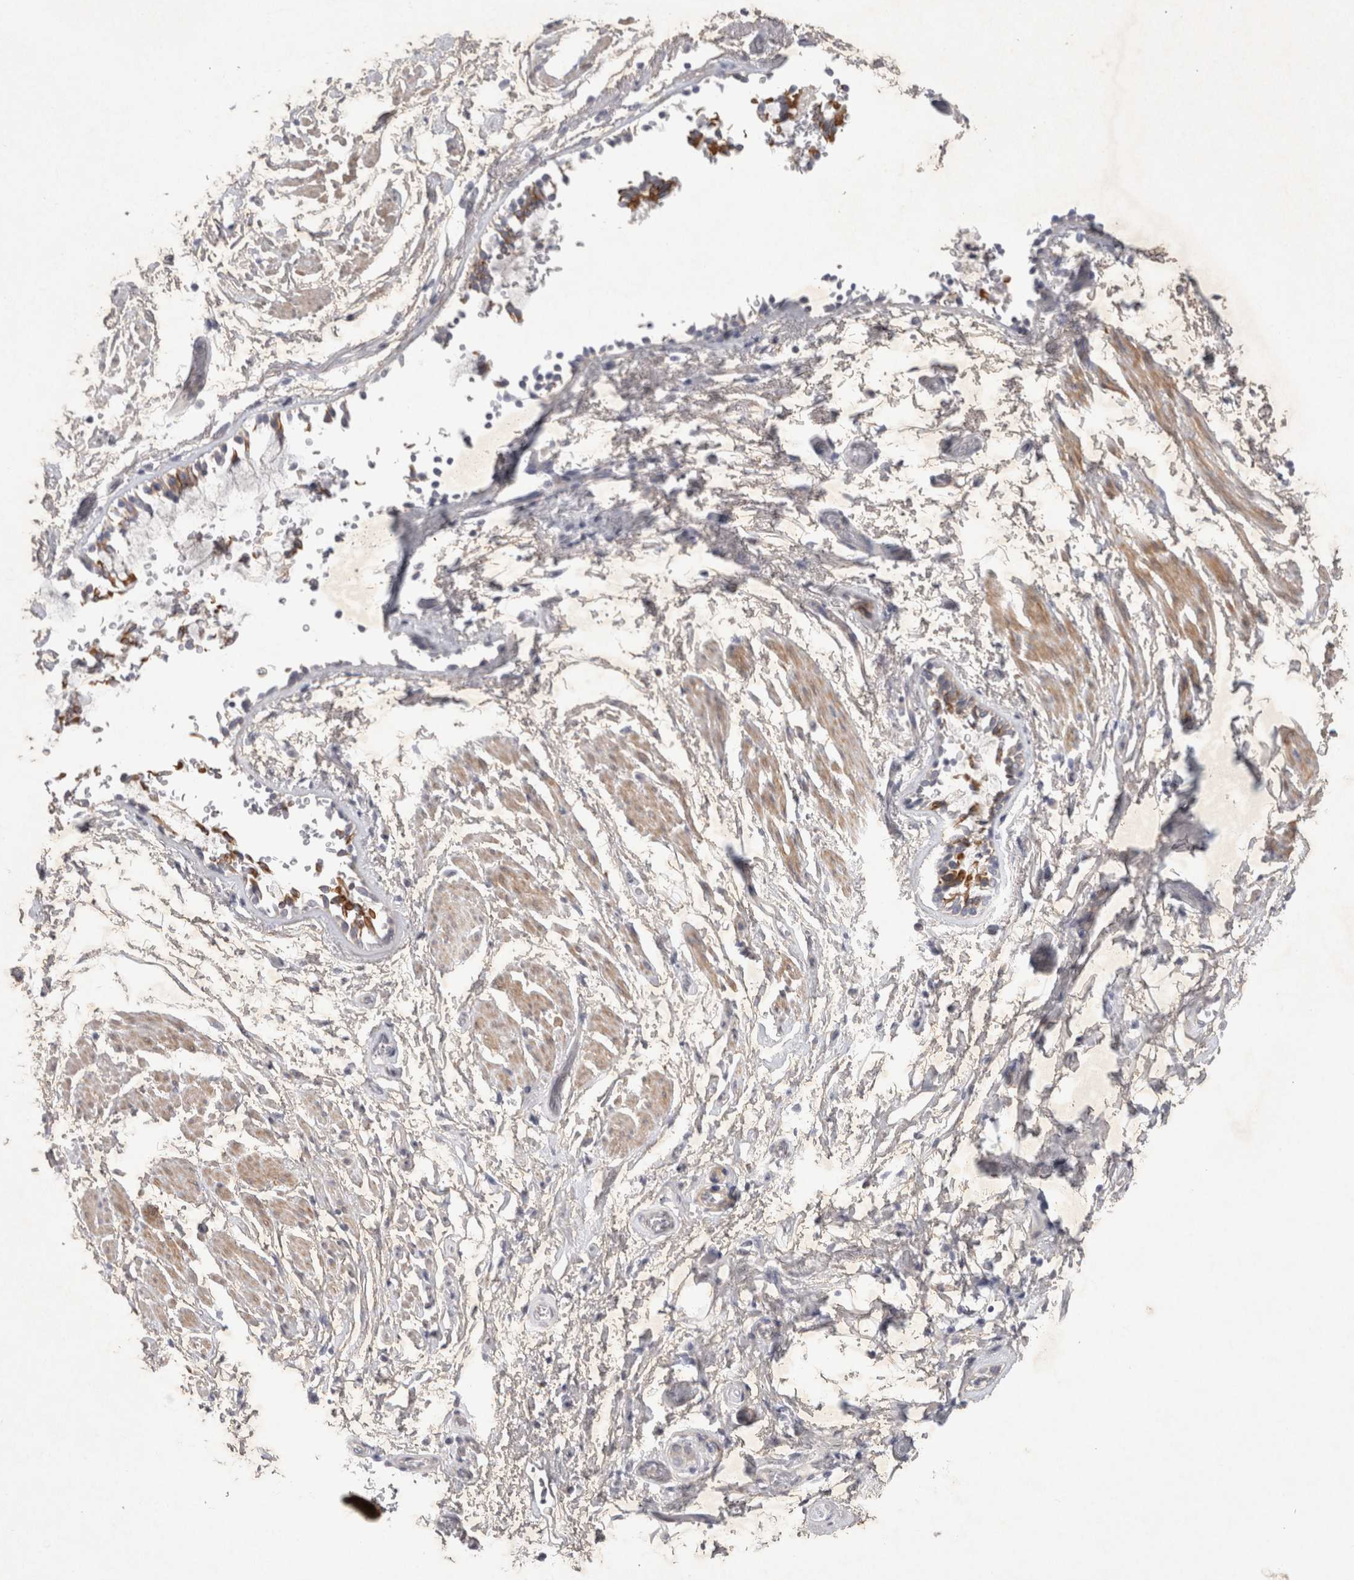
{"staining": {"intensity": "negative", "quantity": "none", "location": "none"}, "tissue": "soft tissue", "cell_type": "Fibroblasts", "image_type": "normal", "snomed": [{"axis": "morphology", "description": "Normal tissue, NOS"}, {"axis": "topography", "description": "Cartilage tissue"}, {"axis": "topography", "description": "Lung"}], "caption": "A micrograph of soft tissue stained for a protein shows no brown staining in fibroblasts.", "gene": "BZW2", "patient": {"sex": "female", "age": 77}}